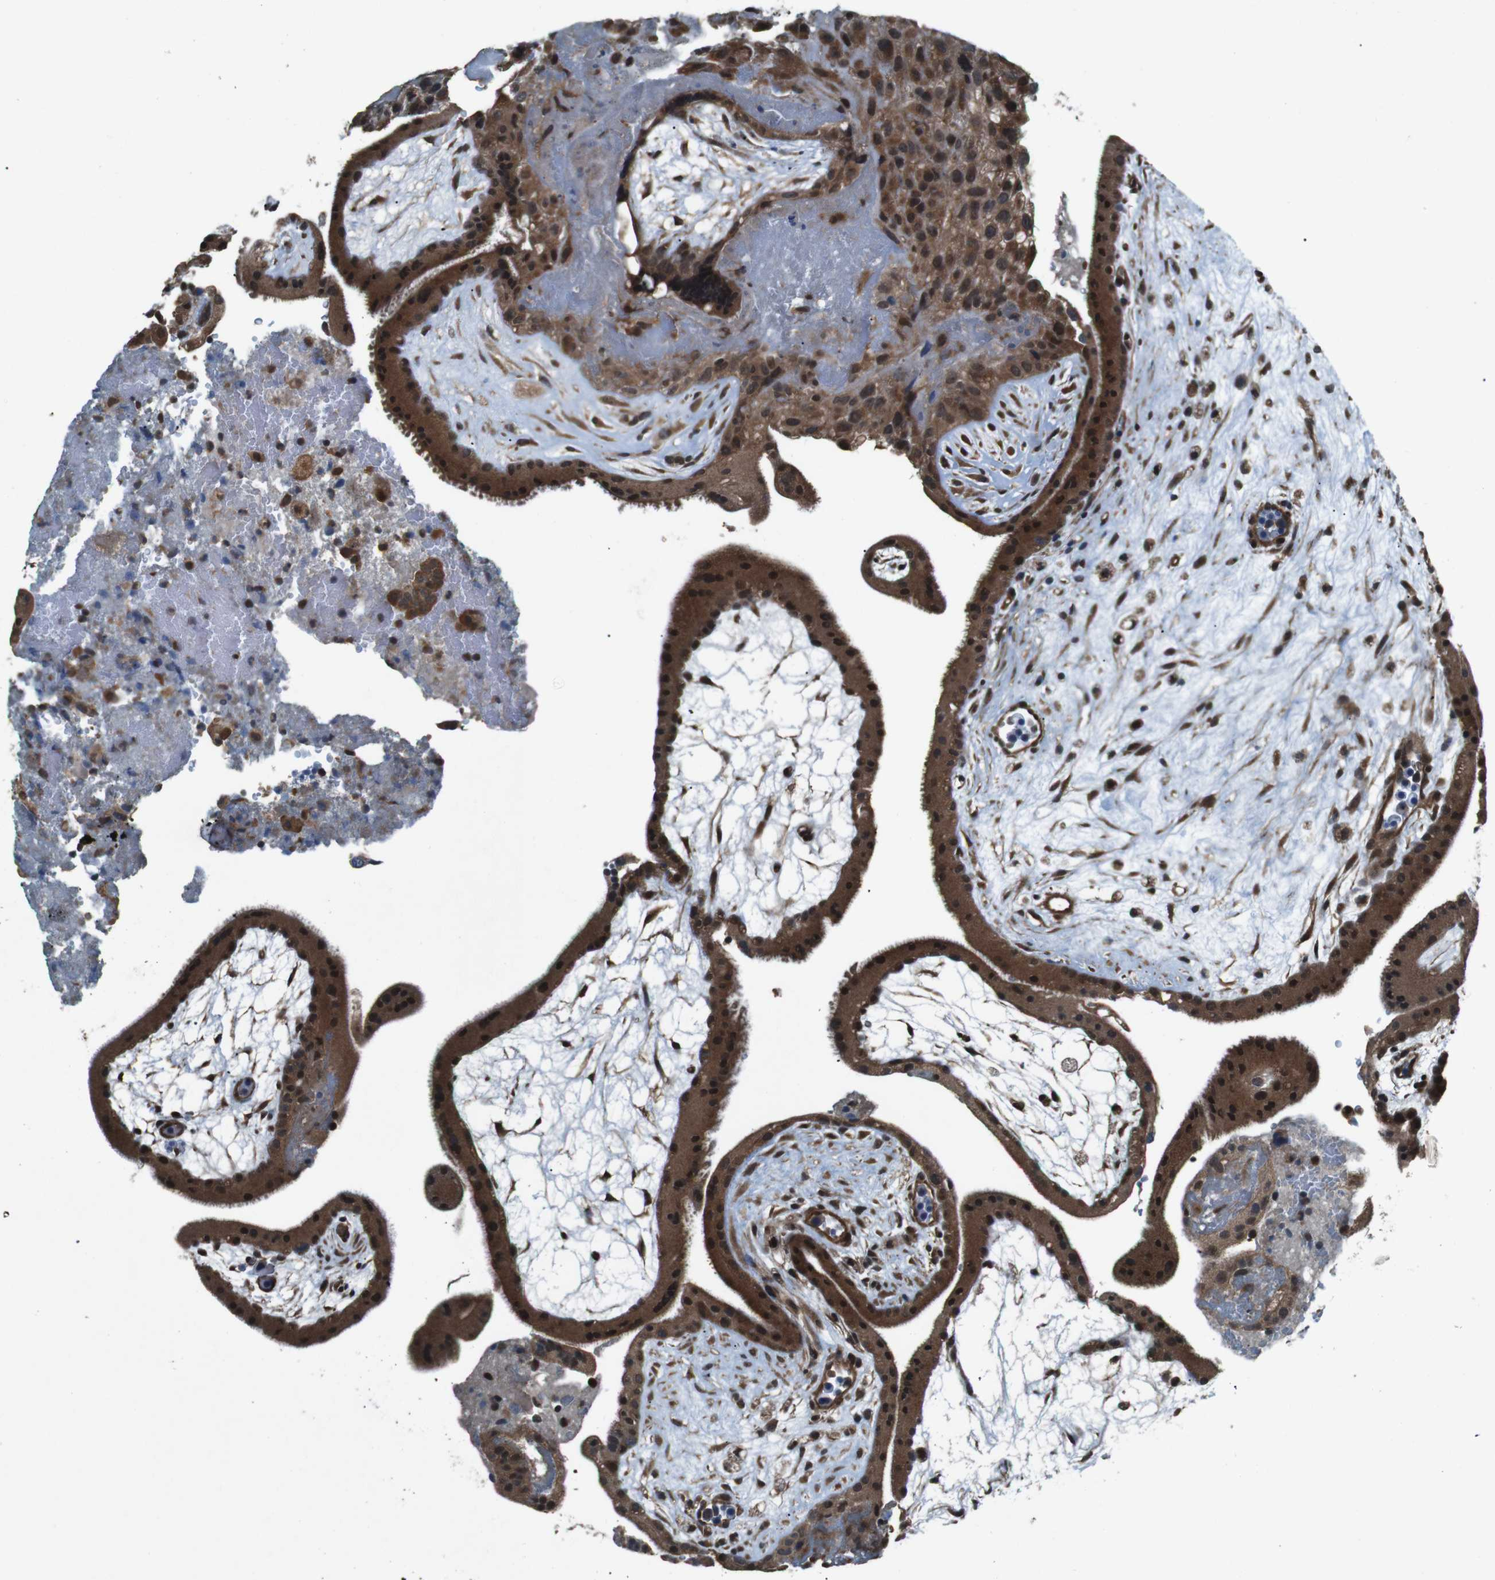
{"staining": {"intensity": "strong", "quantity": ">75%", "location": "cytoplasmic/membranous,nuclear"}, "tissue": "placenta", "cell_type": "Trophoblastic cells", "image_type": "normal", "snomed": [{"axis": "morphology", "description": "Normal tissue, NOS"}, {"axis": "topography", "description": "Placenta"}], "caption": "DAB (3,3'-diaminobenzidine) immunohistochemical staining of normal placenta displays strong cytoplasmic/membranous,nuclear protein staining in about >75% of trophoblastic cells.", "gene": "SOCS1", "patient": {"sex": "female", "age": 19}}